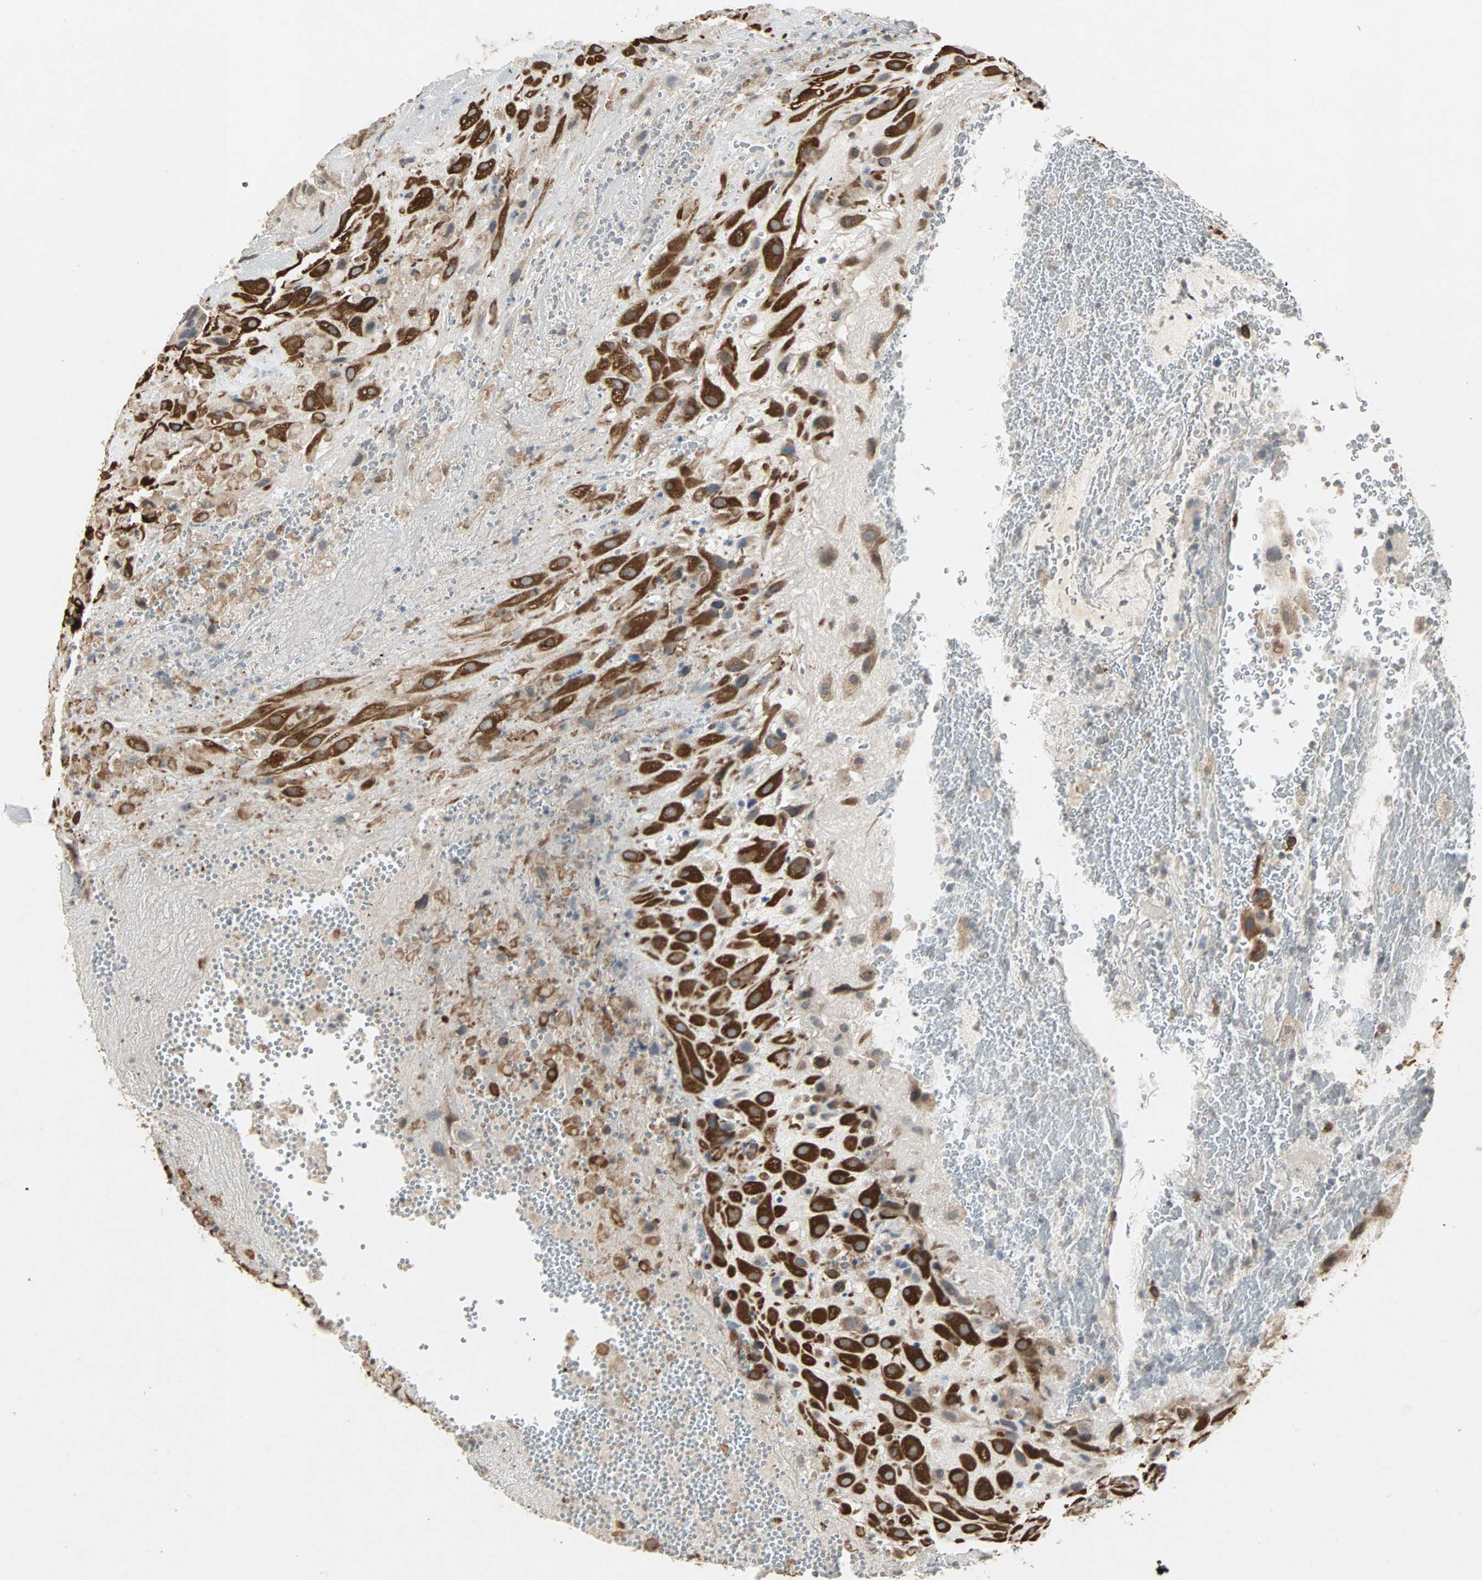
{"staining": {"intensity": "strong", "quantity": ">75%", "location": "cytoplasmic/membranous"}, "tissue": "placenta", "cell_type": "Decidual cells", "image_type": "normal", "snomed": [{"axis": "morphology", "description": "Normal tissue, NOS"}, {"axis": "topography", "description": "Placenta"}], "caption": "The image displays immunohistochemical staining of benign placenta. There is strong cytoplasmic/membranous staining is seen in approximately >75% of decidual cells.", "gene": "TRPV4", "patient": {"sex": "female", "age": 19}}